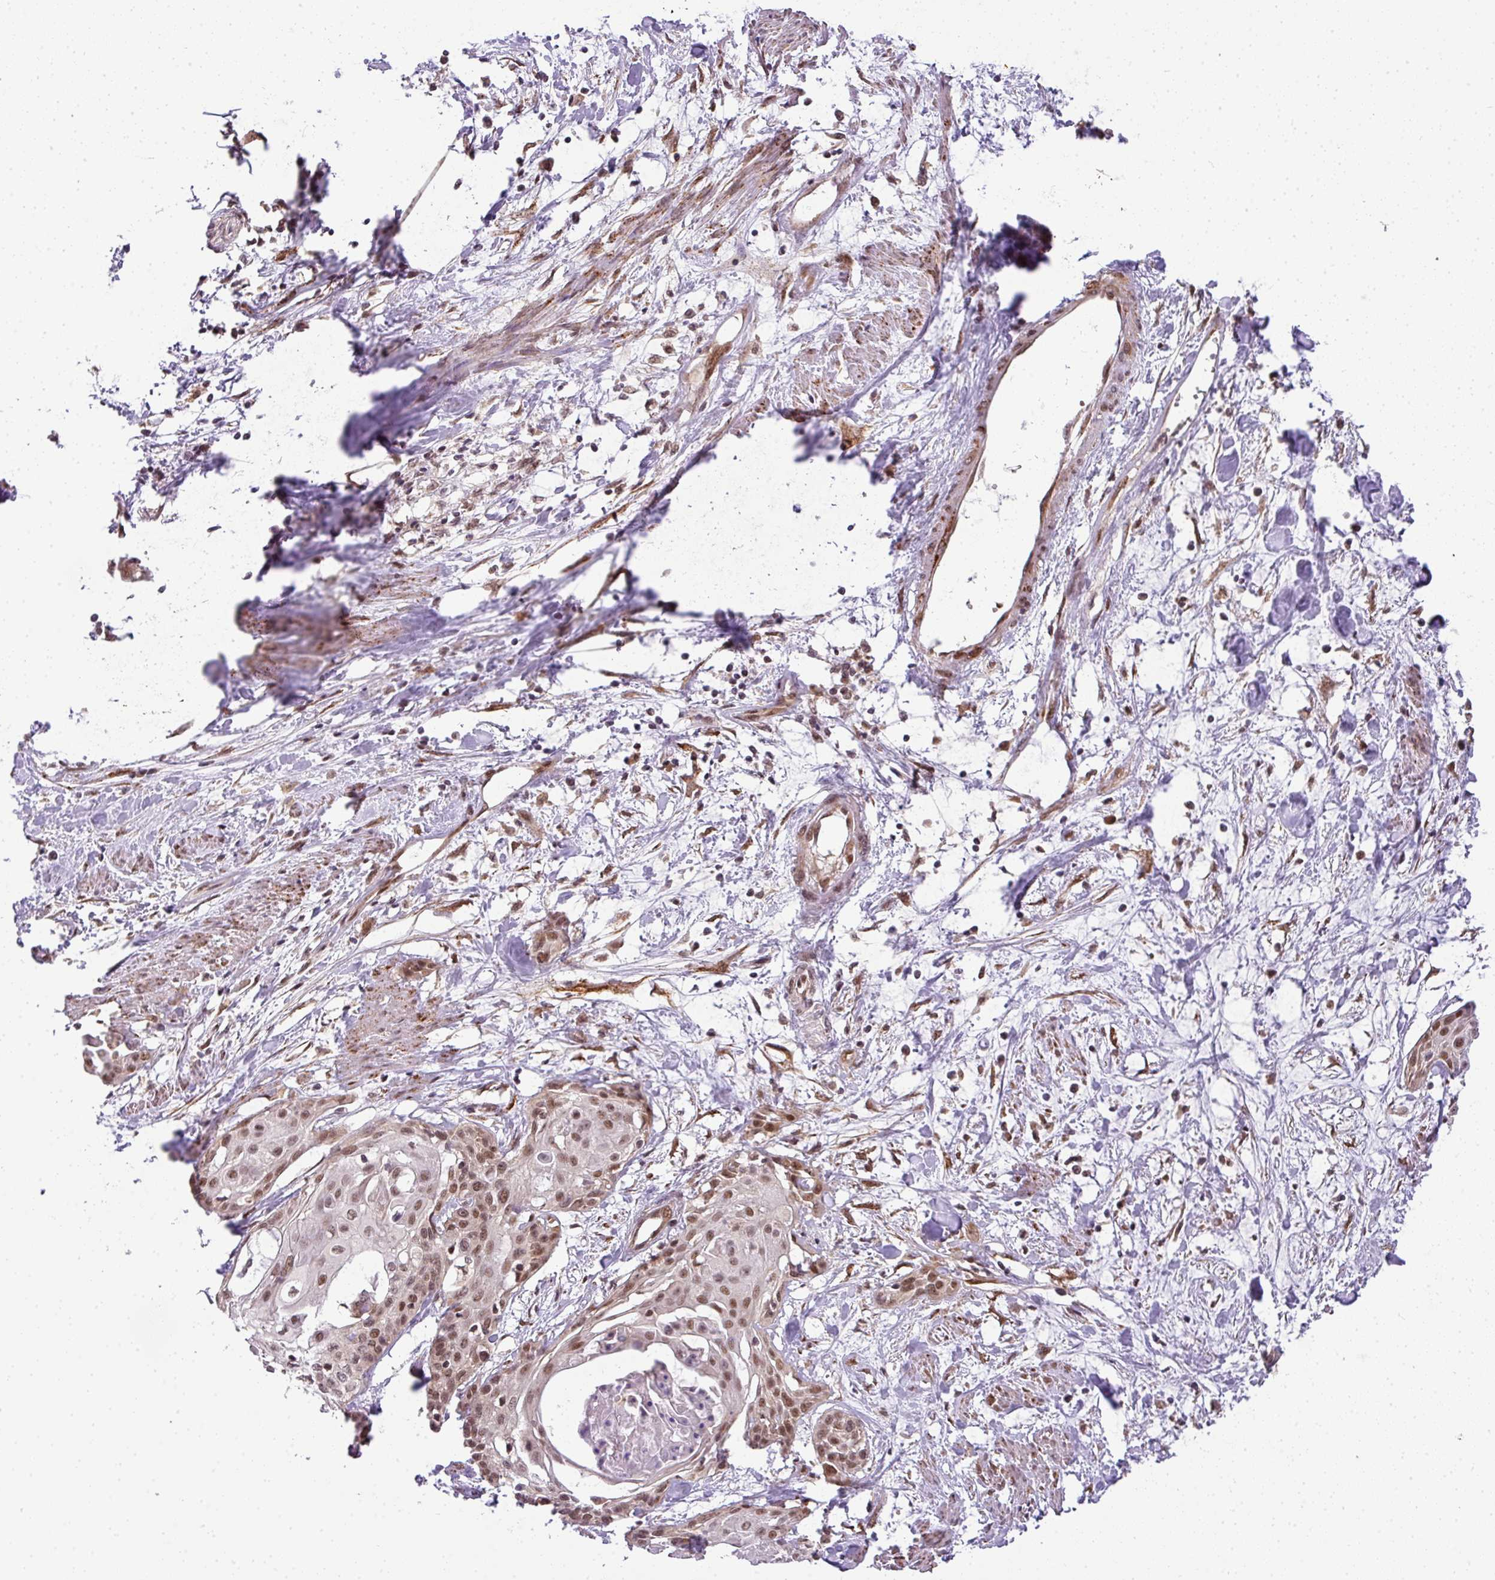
{"staining": {"intensity": "moderate", "quantity": ">75%", "location": "nuclear"}, "tissue": "cervical cancer", "cell_type": "Tumor cells", "image_type": "cancer", "snomed": [{"axis": "morphology", "description": "Squamous cell carcinoma, NOS"}, {"axis": "topography", "description": "Cervix"}], "caption": "Cervical cancer stained for a protein exhibits moderate nuclear positivity in tumor cells.", "gene": "C1orf226", "patient": {"sex": "female", "age": 57}}